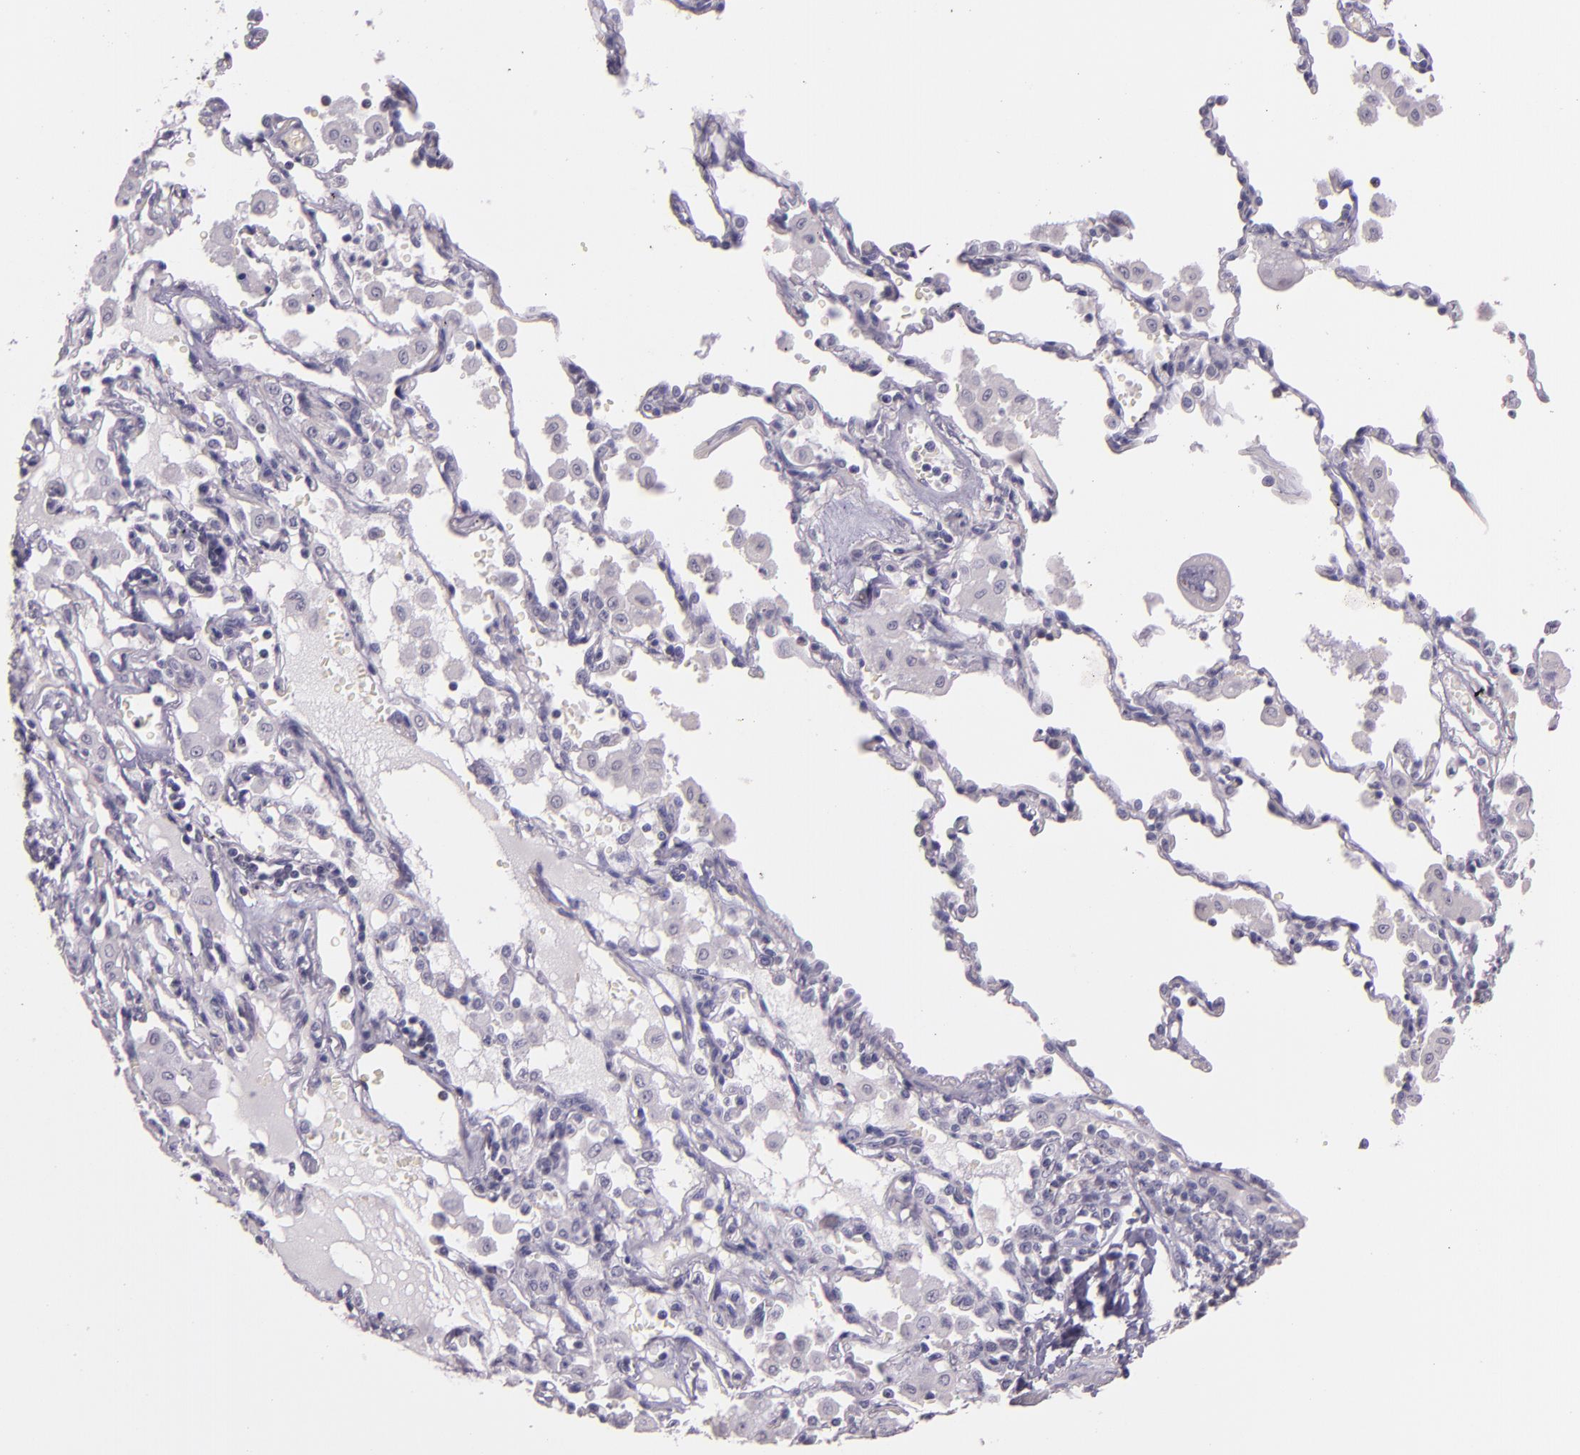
{"staining": {"intensity": "negative", "quantity": "none", "location": "none"}, "tissue": "lung cancer", "cell_type": "Tumor cells", "image_type": "cancer", "snomed": [{"axis": "morphology", "description": "Adenocarcinoma, NOS"}, {"axis": "topography", "description": "Lung"}], "caption": "Micrograph shows no significant protein expression in tumor cells of lung cancer (adenocarcinoma).", "gene": "HSPA8", "patient": {"sex": "male", "age": 64}}